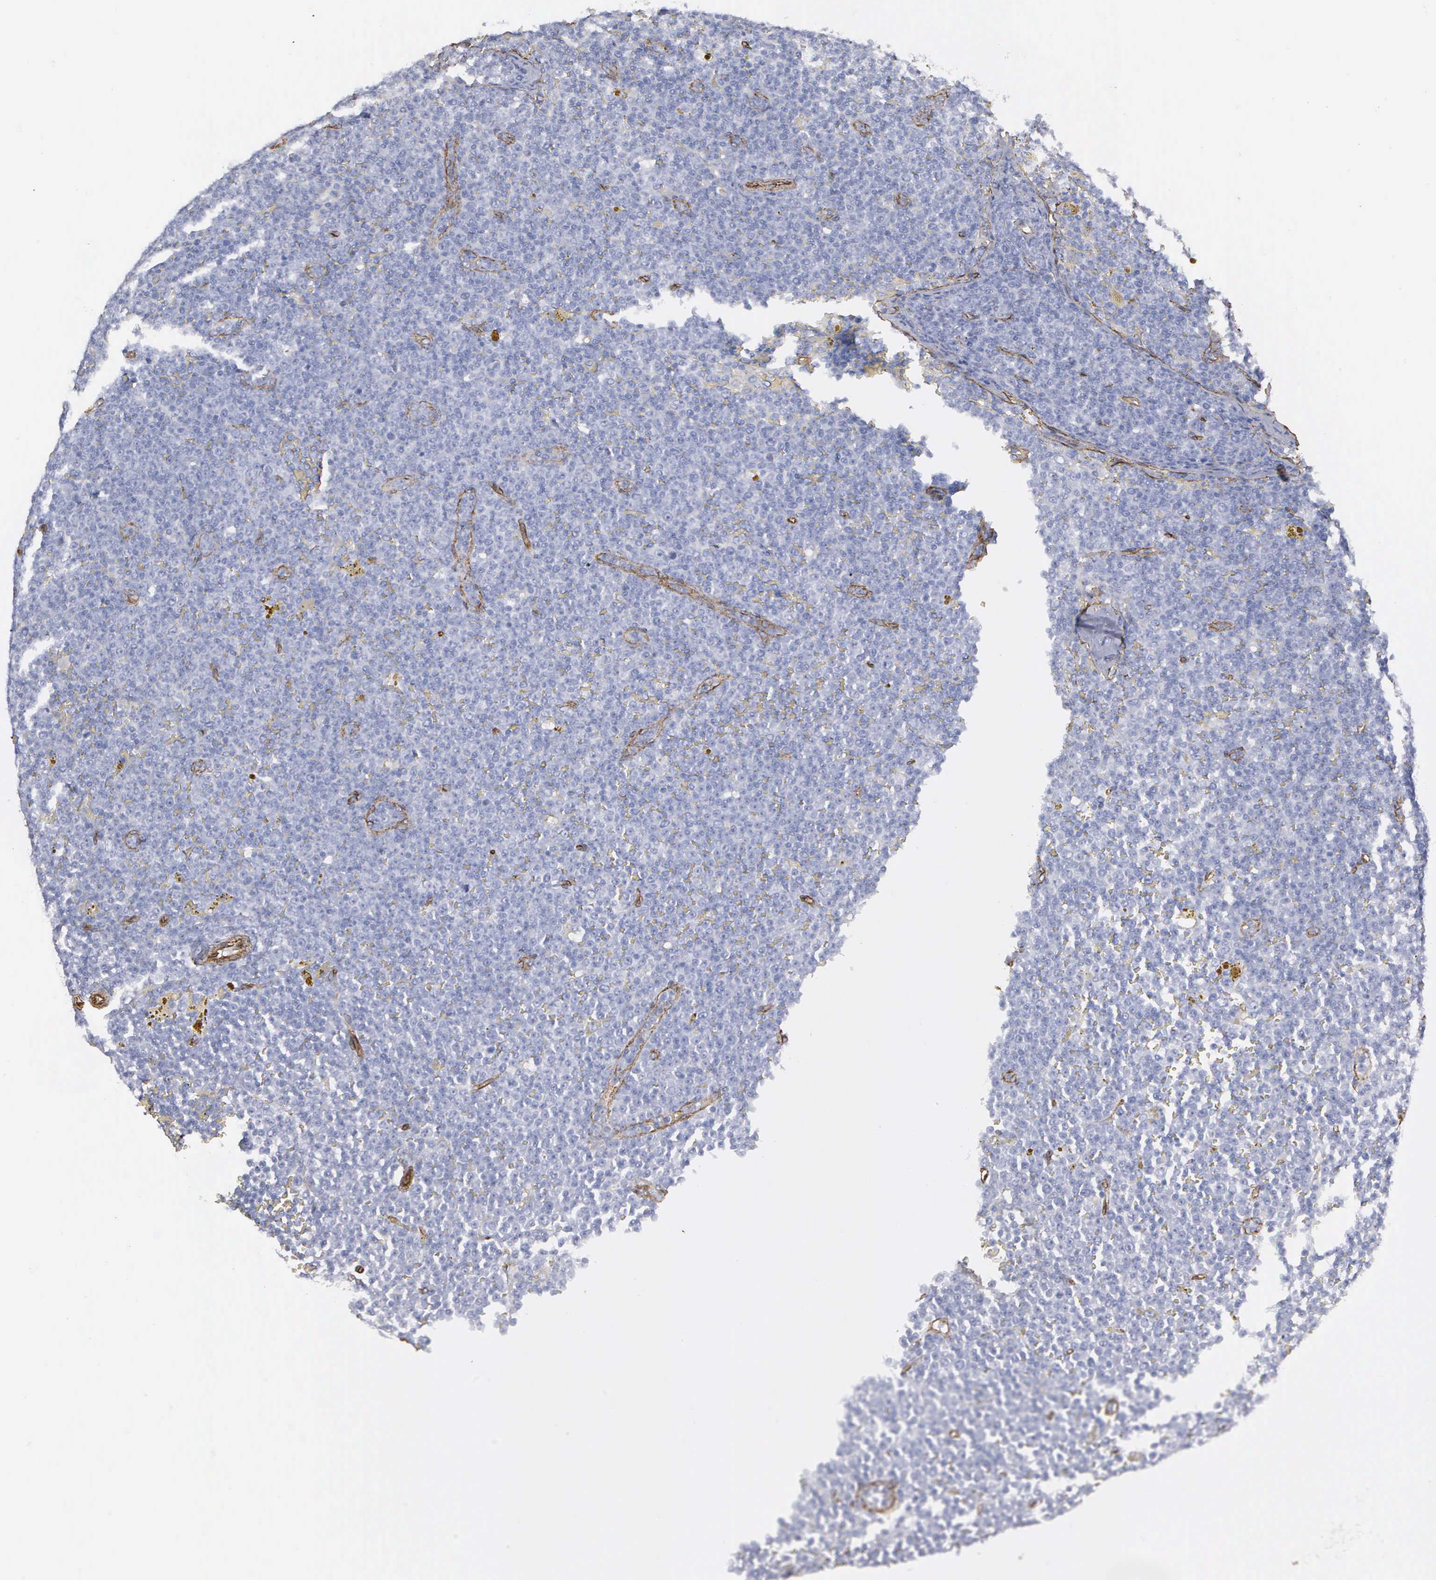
{"staining": {"intensity": "negative", "quantity": "none", "location": "none"}, "tissue": "lymphoma", "cell_type": "Tumor cells", "image_type": "cancer", "snomed": [{"axis": "morphology", "description": "Malignant lymphoma, non-Hodgkin's type, Low grade"}, {"axis": "topography", "description": "Lymph node"}], "caption": "DAB immunohistochemical staining of human malignant lymphoma, non-Hodgkin's type (low-grade) exhibits no significant positivity in tumor cells. (Brightfield microscopy of DAB IHC at high magnification).", "gene": "MAGEB10", "patient": {"sex": "male", "age": 50}}